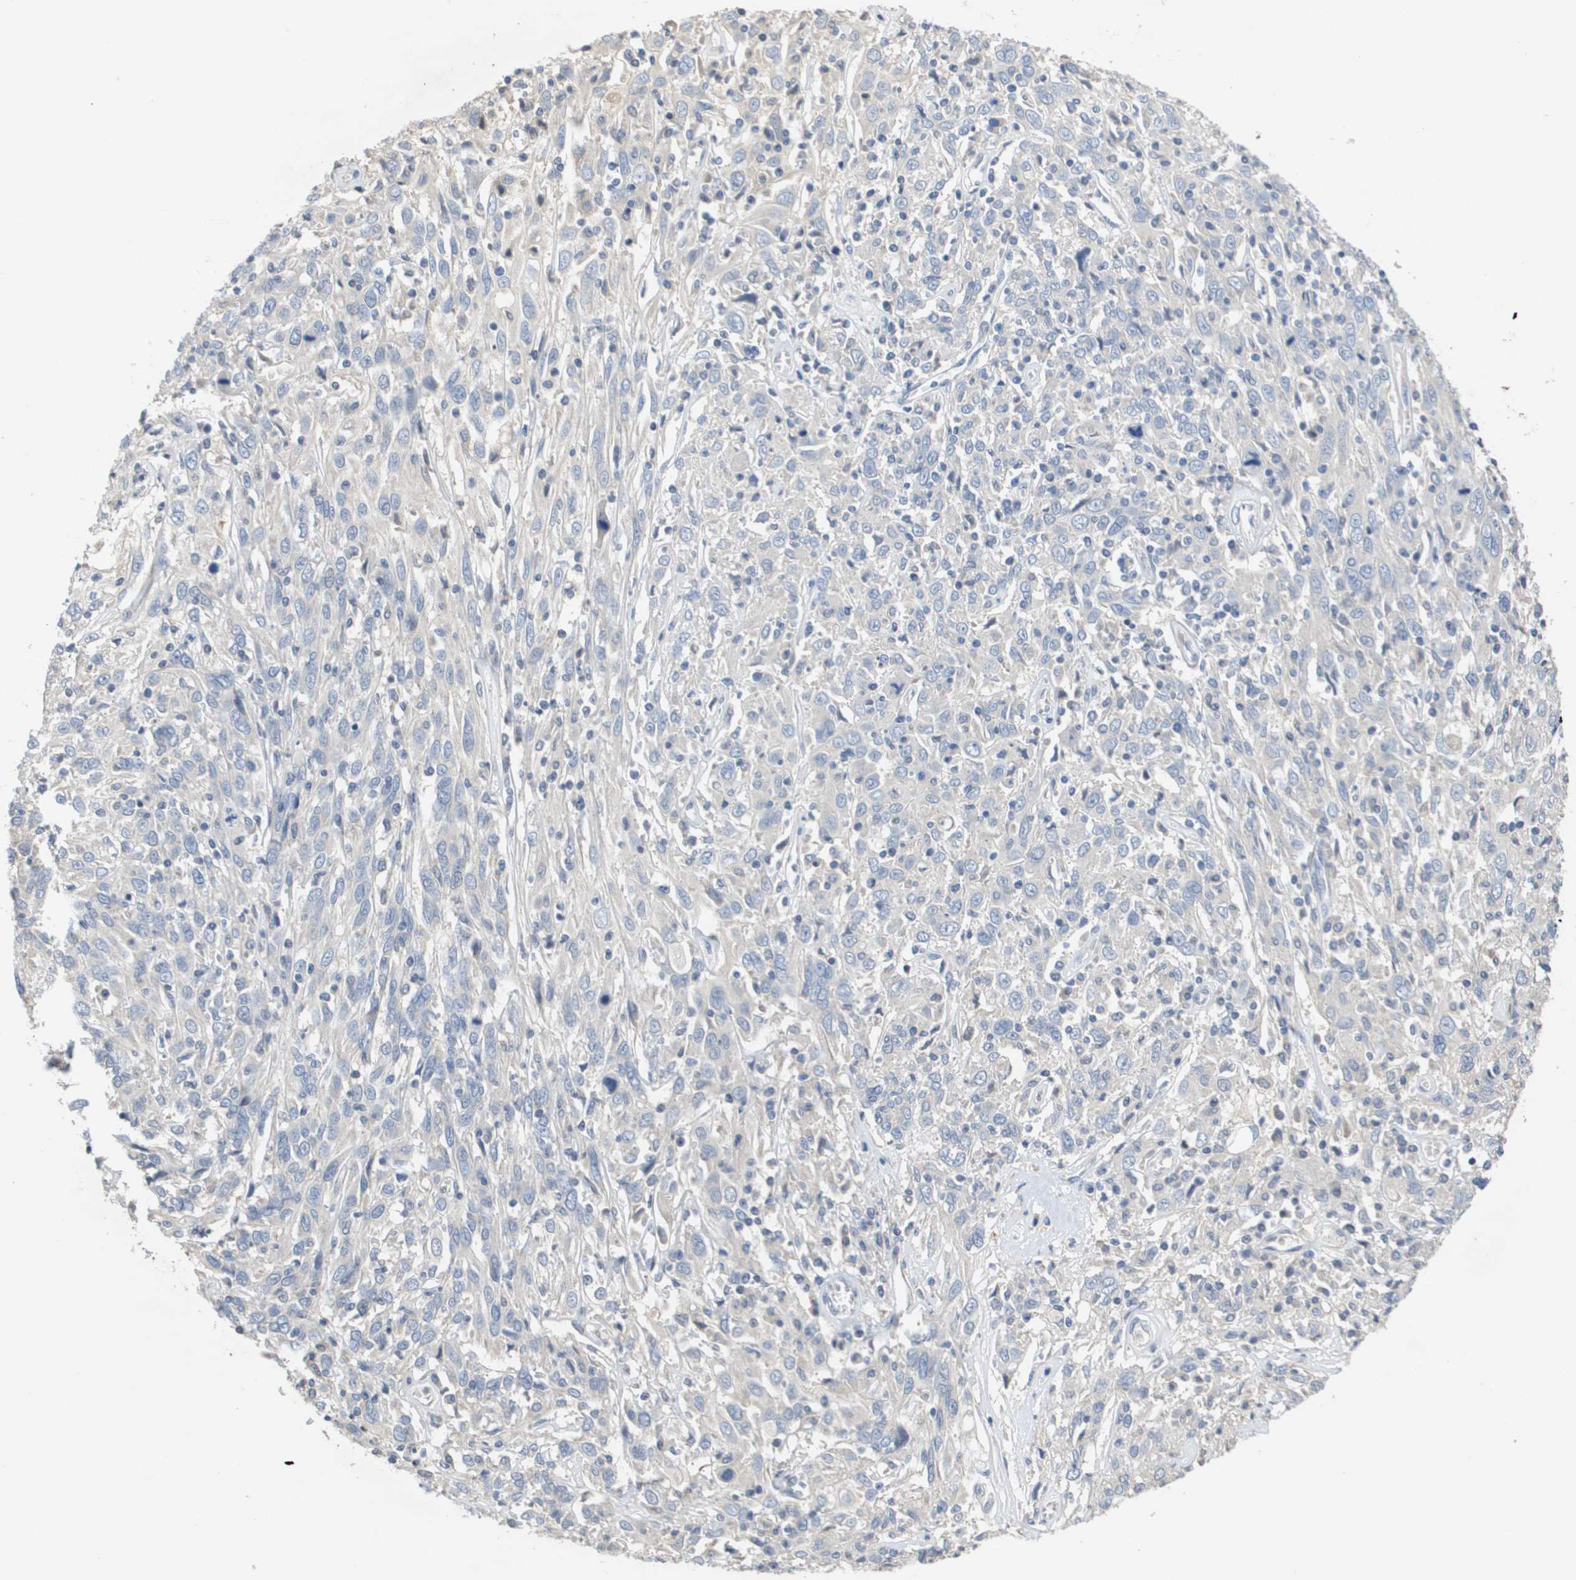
{"staining": {"intensity": "weak", "quantity": "<25%", "location": "cytoplasmic/membranous"}, "tissue": "cervical cancer", "cell_type": "Tumor cells", "image_type": "cancer", "snomed": [{"axis": "morphology", "description": "Squamous cell carcinoma, NOS"}, {"axis": "topography", "description": "Cervix"}], "caption": "Immunohistochemical staining of cervical cancer displays no significant expression in tumor cells. (Brightfield microscopy of DAB (3,3'-diaminobenzidine) IHC at high magnification).", "gene": "CAPN11", "patient": {"sex": "female", "age": 46}}